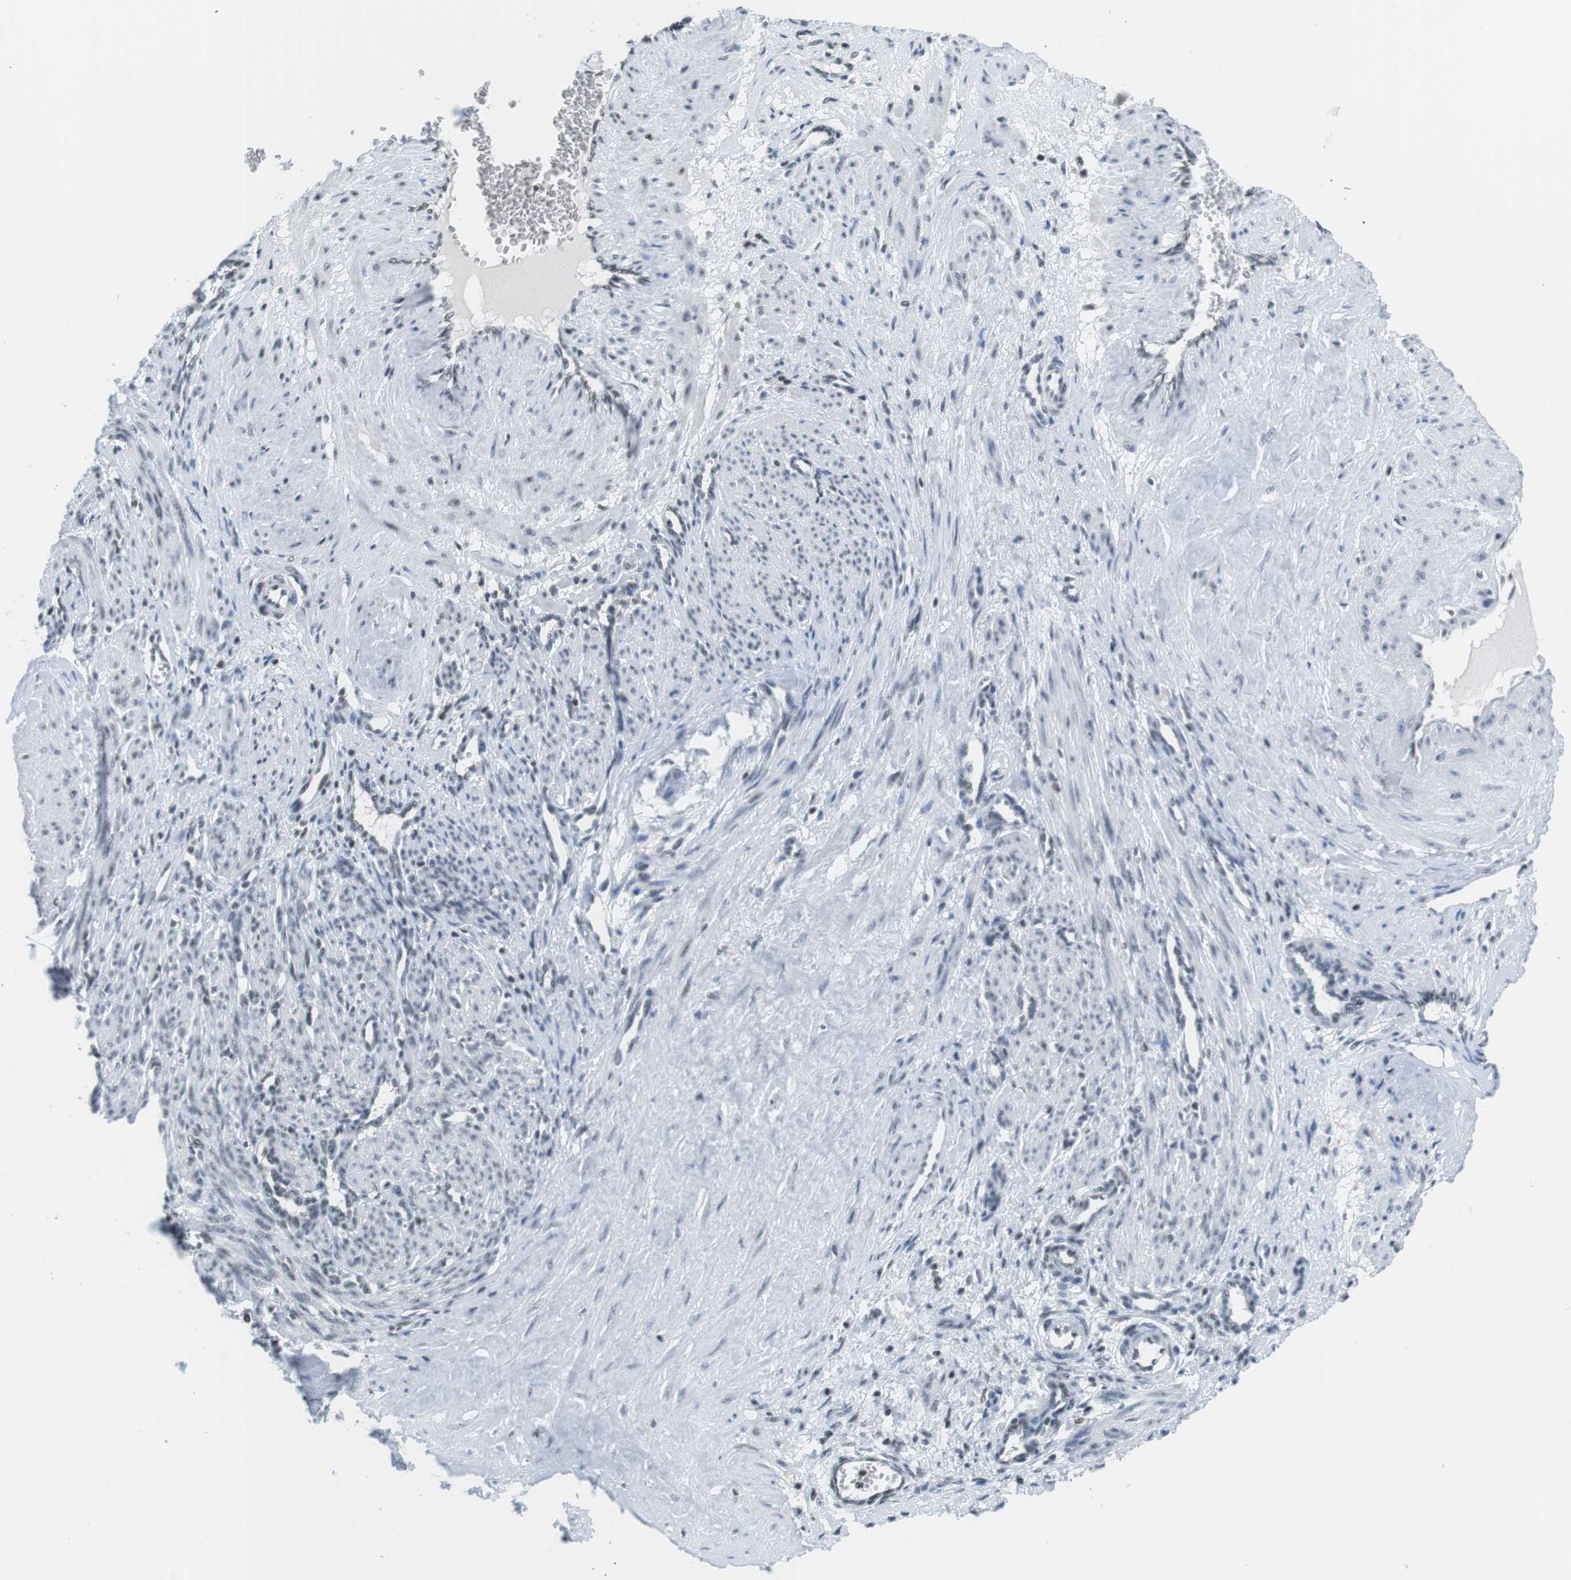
{"staining": {"intensity": "weak", "quantity": "25%-75%", "location": "nuclear"}, "tissue": "smooth muscle", "cell_type": "Smooth muscle cells", "image_type": "normal", "snomed": [{"axis": "morphology", "description": "Normal tissue, NOS"}, {"axis": "topography", "description": "Endometrium"}], "caption": "Weak nuclear protein staining is identified in about 25%-75% of smooth muscle cells in smooth muscle. (DAB IHC, brown staining for protein, blue staining for nuclei).", "gene": "E2F2", "patient": {"sex": "female", "age": 33}}